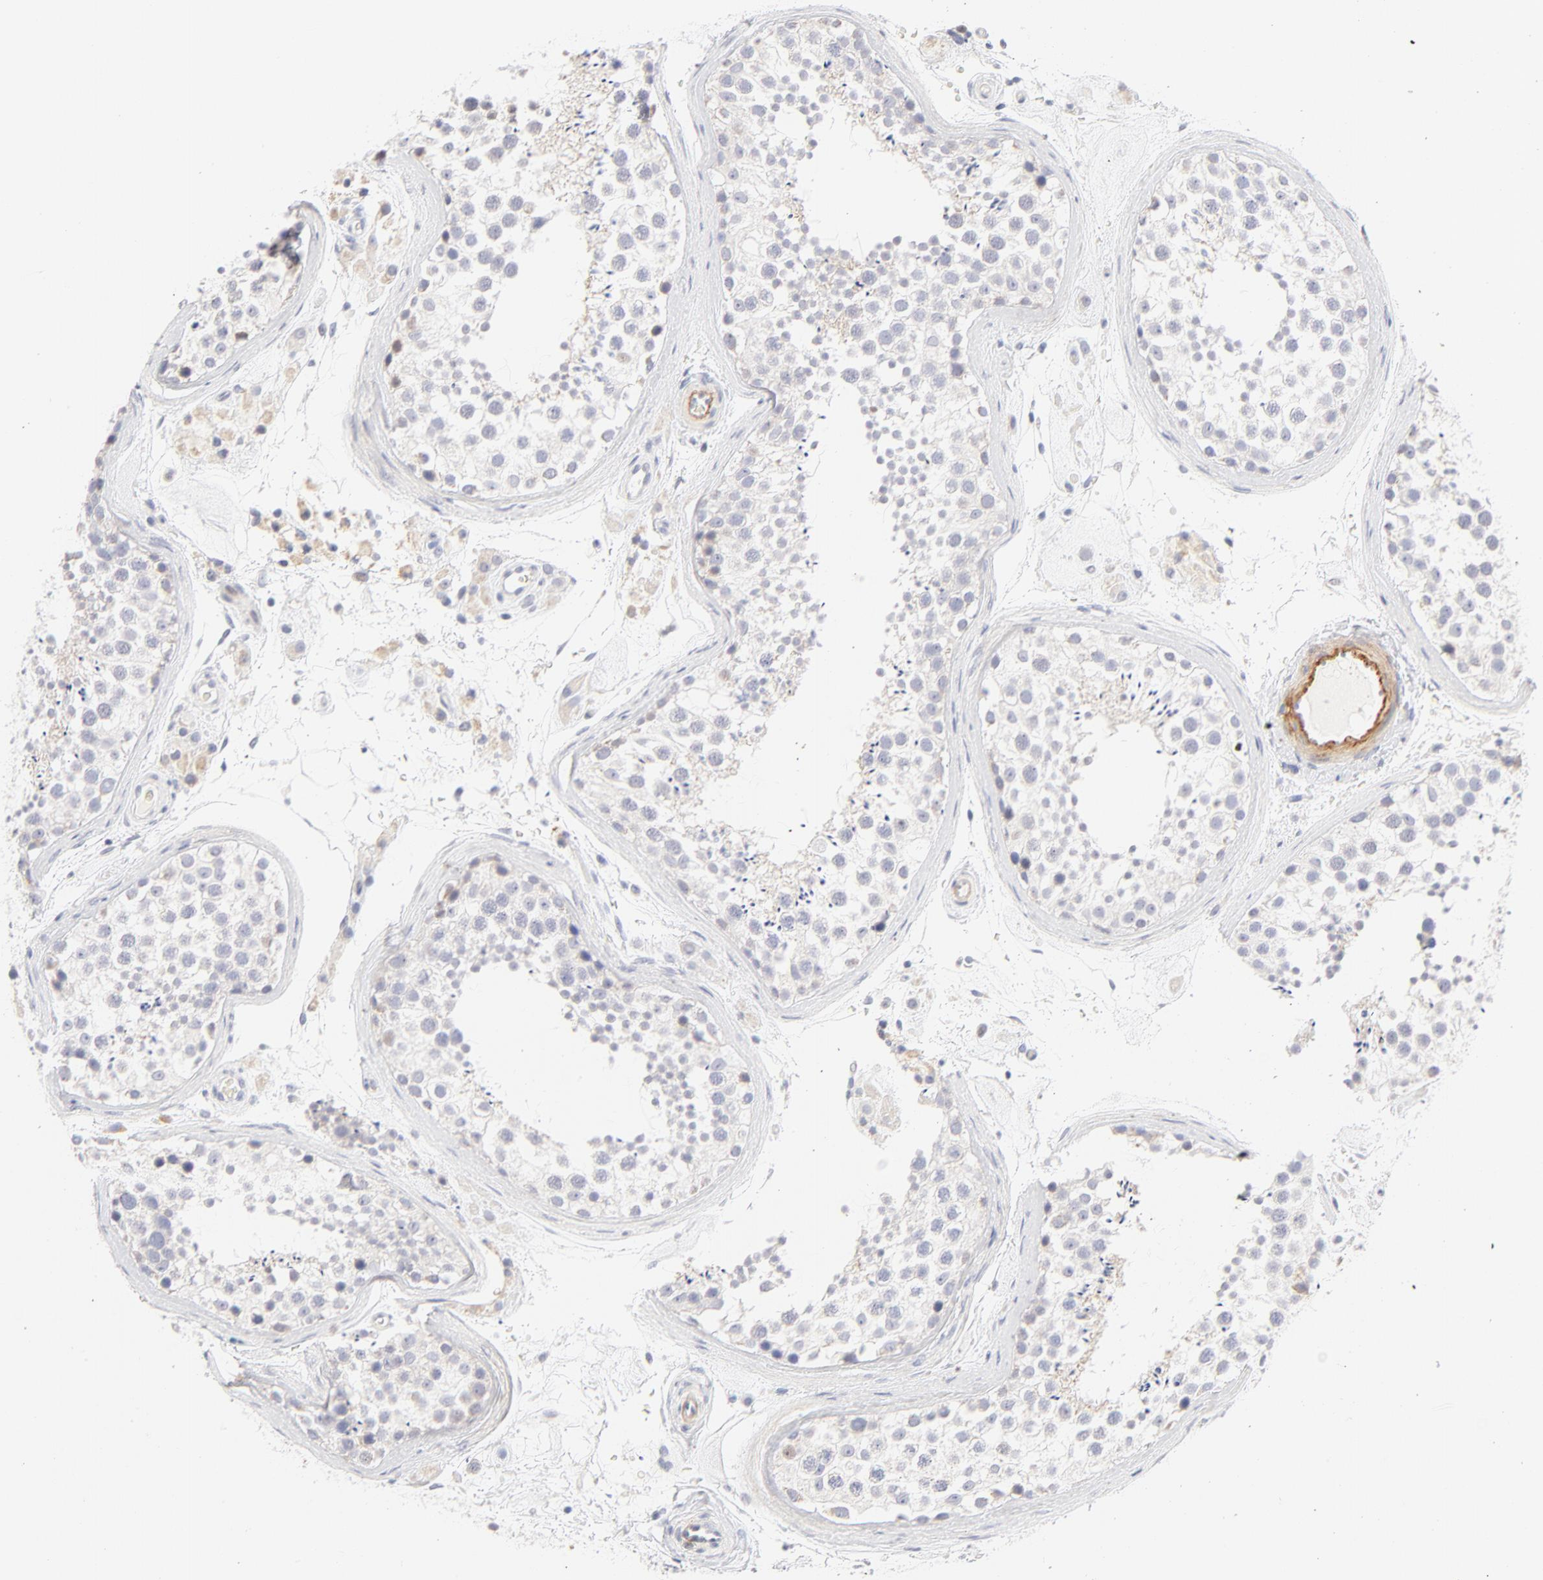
{"staining": {"intensity": "weak", "quantity": "<25%", "location": "cytoplasmic/membranous"}, "tissue": "testis", "cell_type": "Cells in seminiferous ducts", "image_type": "normal", "snomed": [{"axis": "morphology", "description": "Normal tissue, NOS"}, {"axis": "topography", "description": "Testis"}], "caption": "DAB (3,3'-diaminobenzidine) immunohistochemical staining of normal human testis demonstrates no significant positivity in cells in seminiferous ducts.", "gene": "NPNT", "patient": {"sex": "male", "age": 46}}